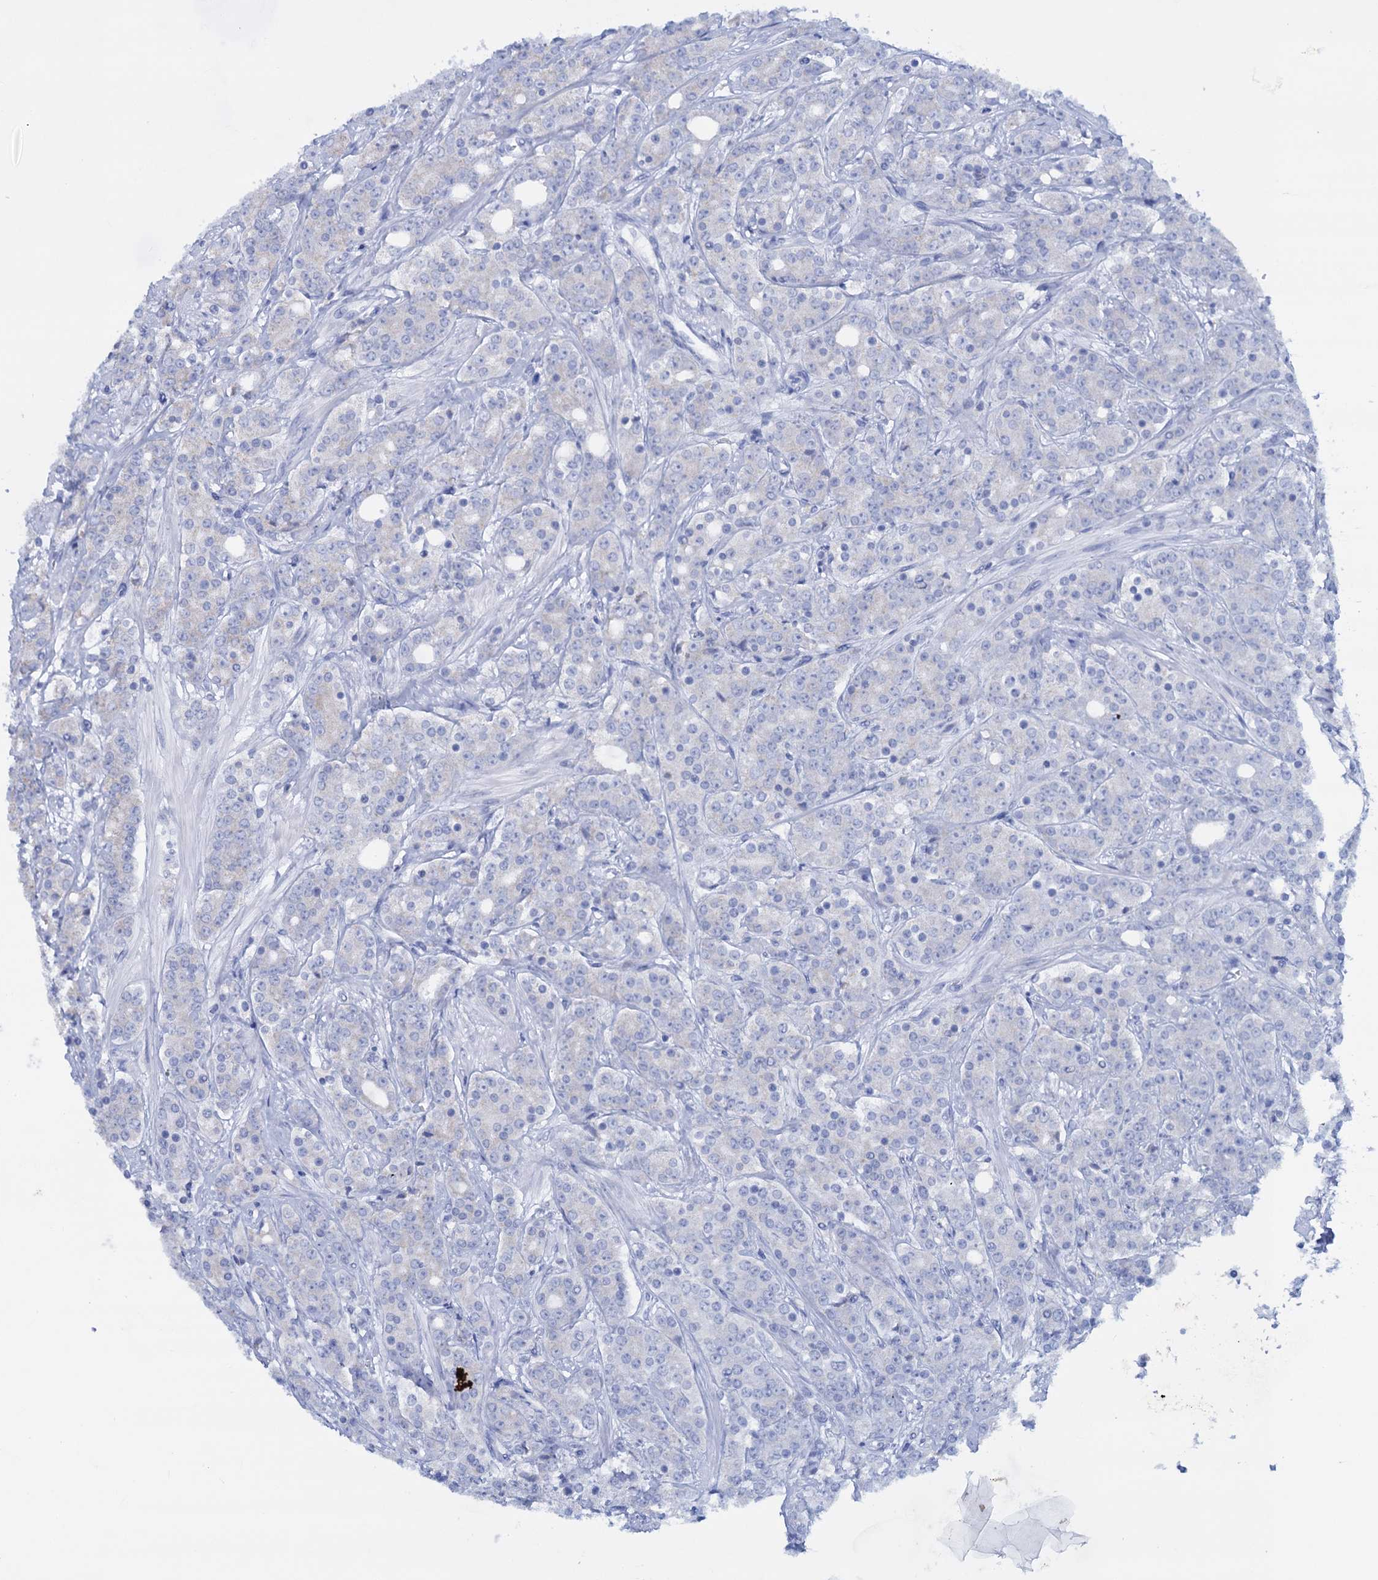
{"staining": {"intensity": "negative", "quantity": "none", "location": "none"}, "tissue": "prostate cancer", "cell_type": "Tumor cells", "image_type": "cancer", "snomed": [{"axis": "morphology", "description": "Adenocarcinoma, High grade"}, {"axis": "topography", "description": "Prostate"}], "caption": "A high-resolution image shows immunohistochemistry (IHC) staining of adenocarcinoma (high-grade) (prostate), which reveals no significant staining in tumor cells. (Immunohistochemistry (ihc), brightfield microscopy, high magnification).", "gene": "ANKS3", "patient": {"sex": "male", "age": 62}}